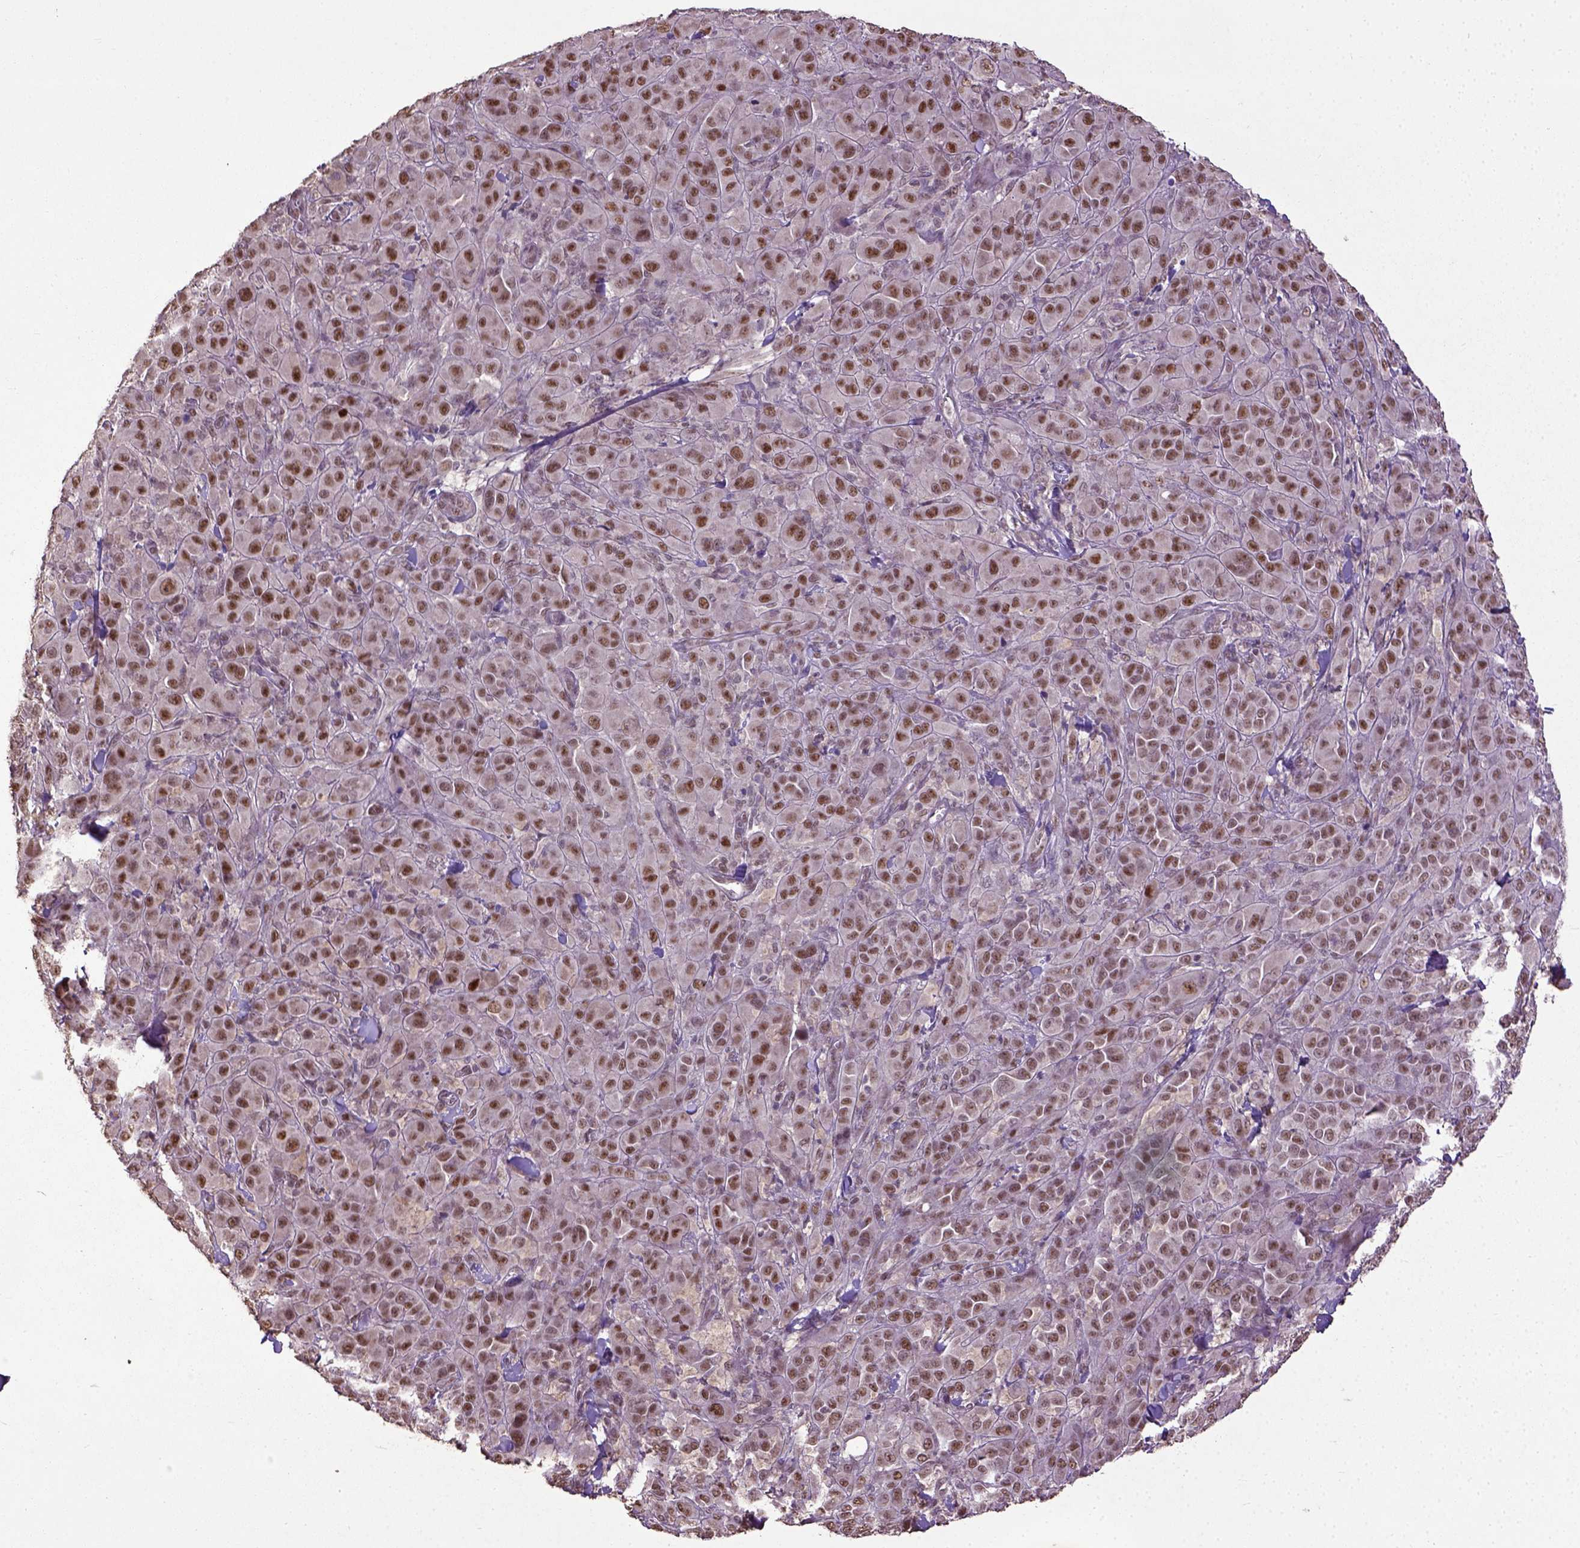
{"staining": {"intensity": "moderate", "quantity": ">75%", "location": "nuclear"}, "tissue": "melanoma", "cell_type": "Tumor cells", "image_type": "cancer", "snomed": [{"axis": "morphology", "description": "Malignant melanoma, NOS"}, {"axis": "topography", "description": "Skin"}], "caption": "Moderate nuclear protein expression is identified in approximately >75% of tumor cells in melanoma. Ihc stains the protein in brown and the nuclei are stained blue.", "gene": "UBA3", "patient": {"sex": "female", "age": 87}}